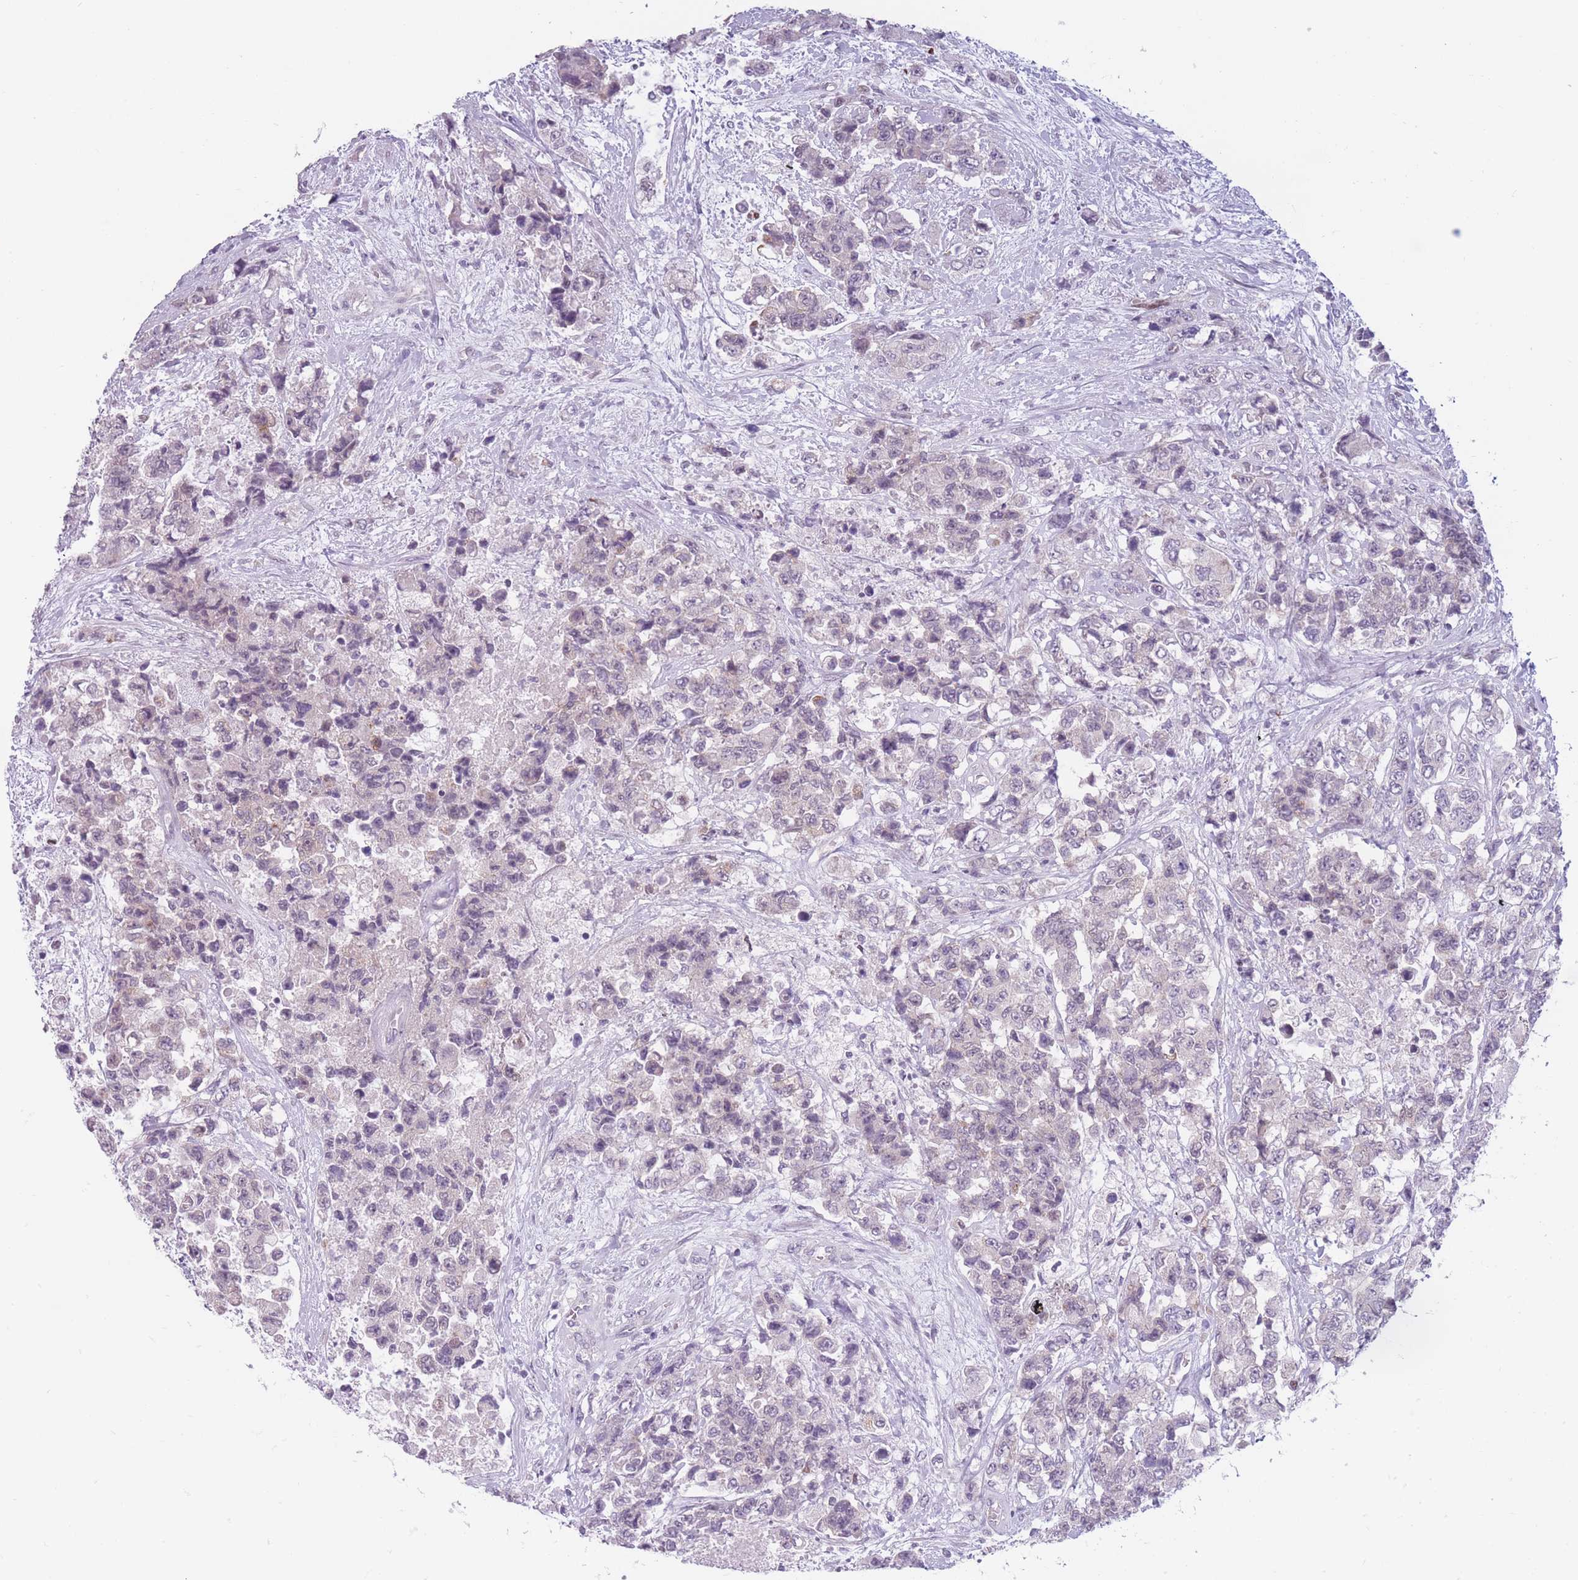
{"staining": {"intensity": "weak", "quantity": "<25%", "location": "nuclear"}, "tissue": "urothelial cancer", "cell_type": "Tumor cells", "image_type": "cancer", "snomed": [{"axis": "morphology", "description": "Urothelial carcinoma, High grade"}, {"axis": "topography", "description": "Urinary bladder"}], "caption": "Urothelial cancer was stained to show a protein in brown. There is no significant expression in tumor cells. (DAB immunohistochemistry visualized using brightfield microscopy, high magnification).", "gene": "ZNF439", "patient": {"sex": "female", "age": 78}}